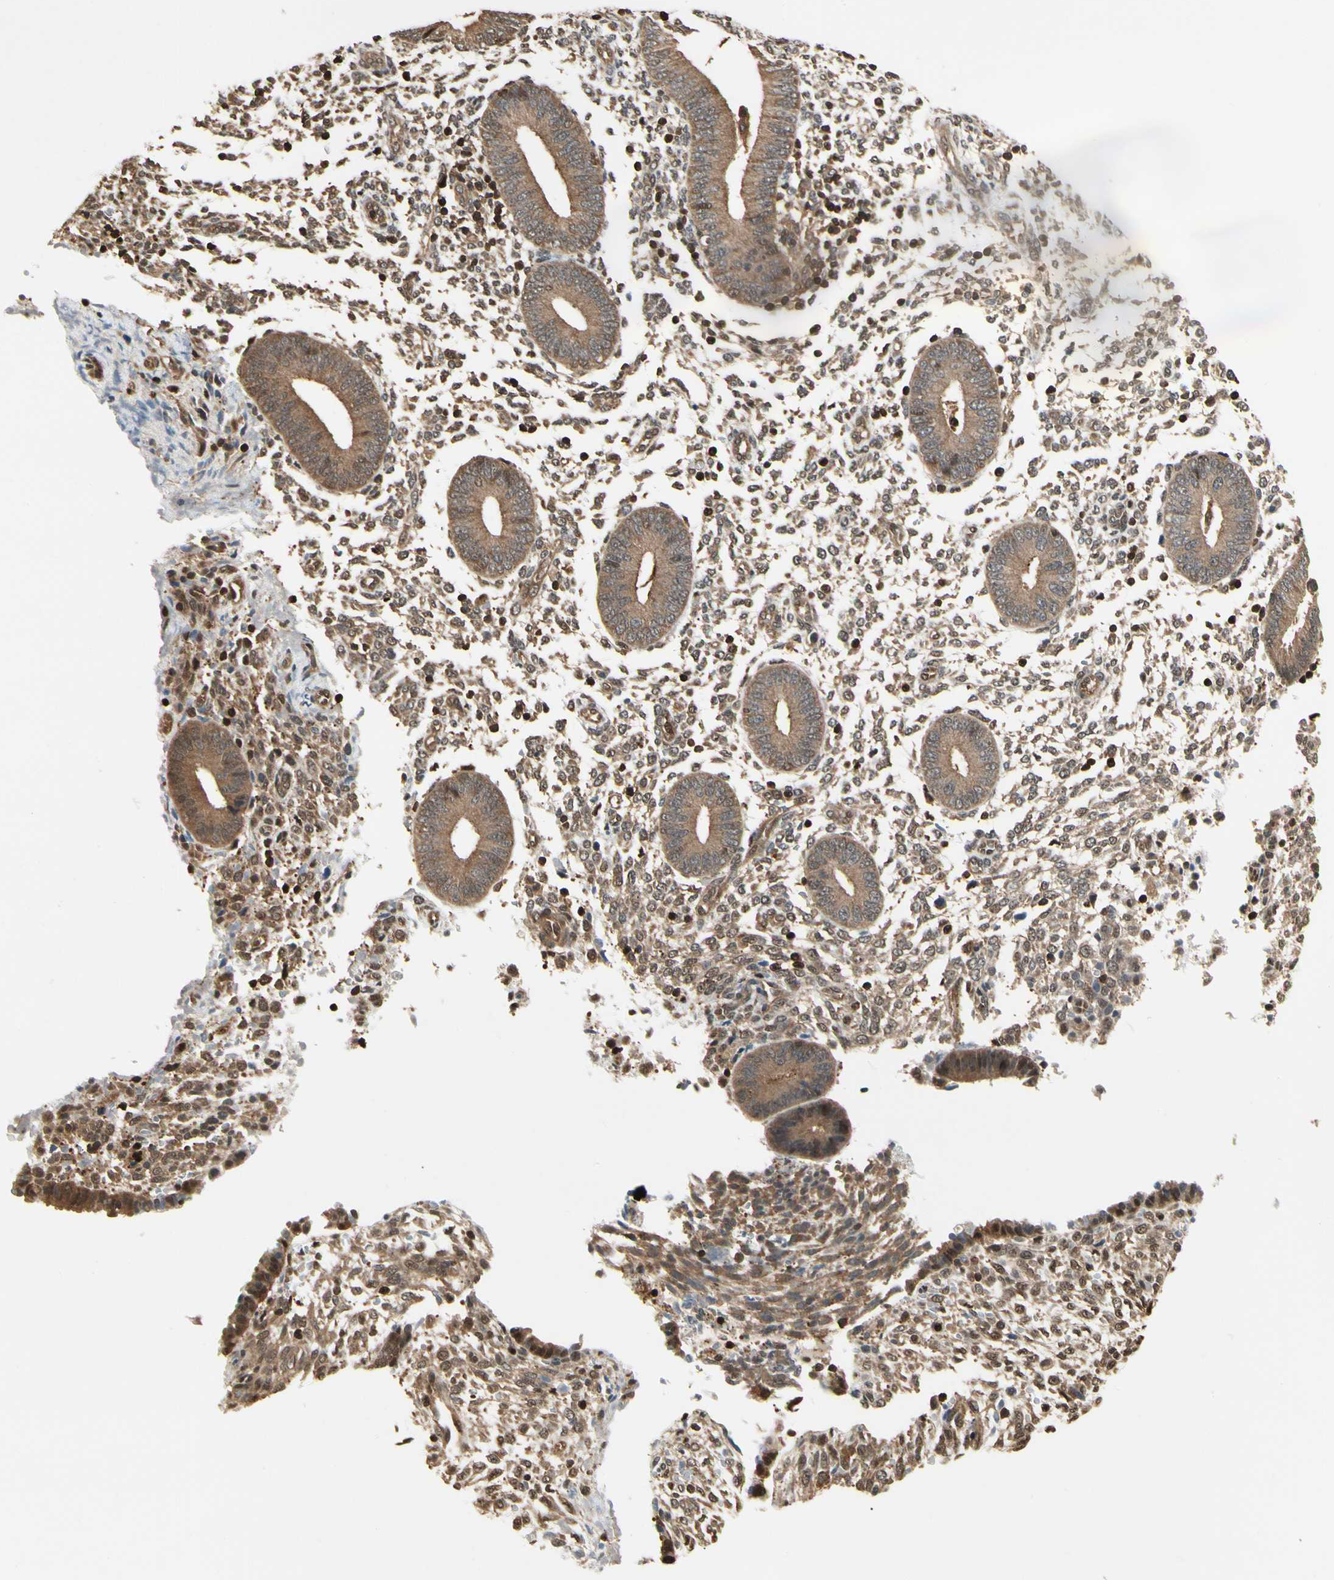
{"staining": {"intensity": "moderate", "quantity": "25%-75%", "location": "cytoplasmic/membranous"}, "tissue": "endometrium", "cell_type": "Cells in endometrial stroma", "image_type": "normal", "snomed": [{"axis": "morphology", "description": "Normal tissue, NOS"}, {"axis": "topography", "description": "Endometrium"}], "caption": "The image demonstrates staining of benign endometrium, revealing moderate cytoplasmic/membranous protein positivity (brown color) within cells in endometrial stroma.", "gene": "YWHAB", "patient": {"sex": "female", "age": 35}}